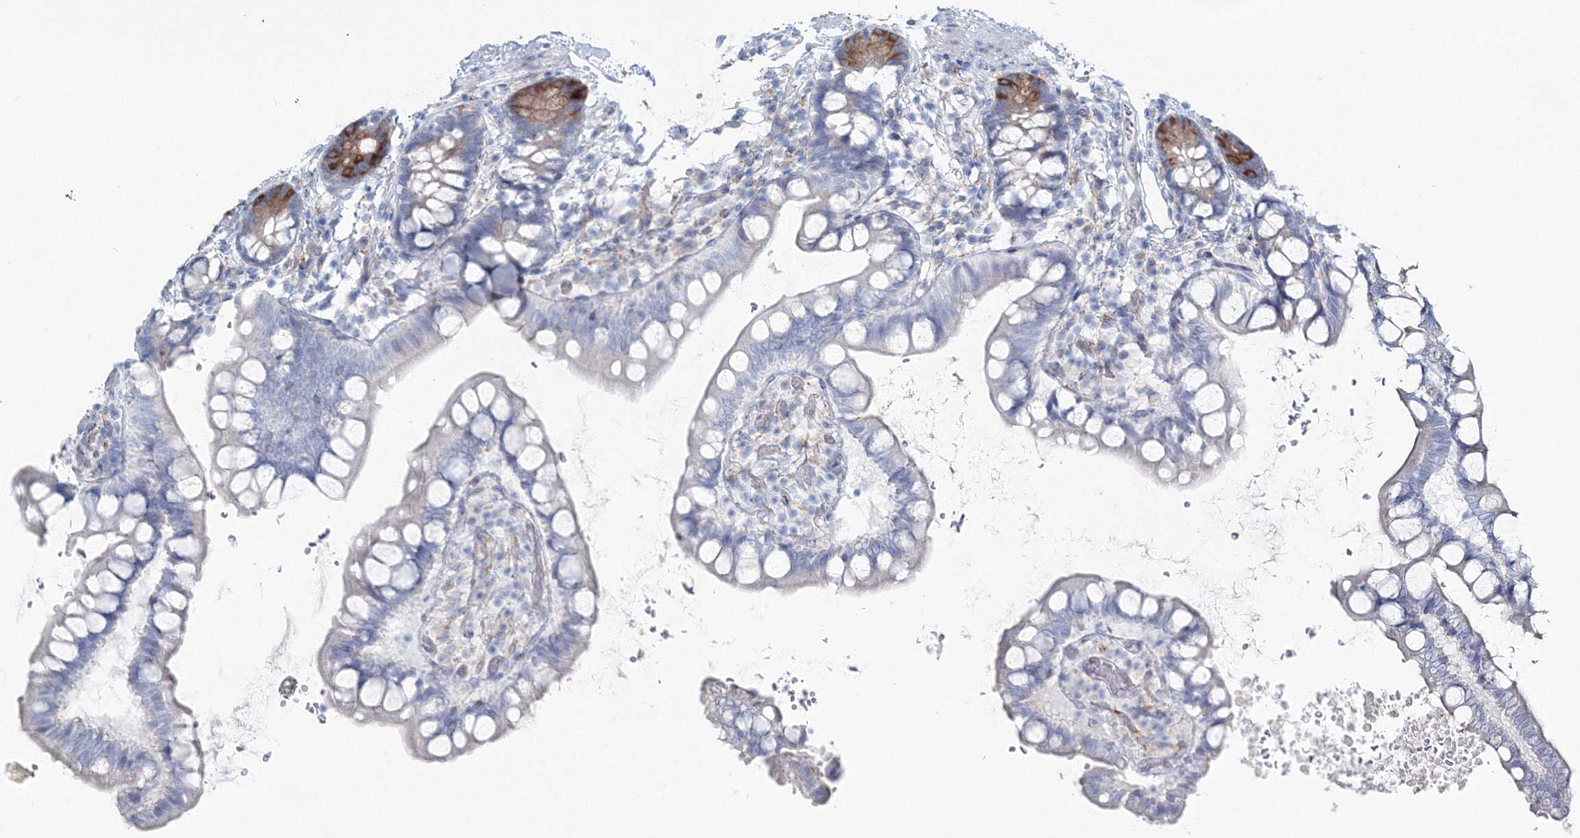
{"staining": {"intensity": "moderate", "quantity": "<25%", "location": "cytoplasmic/membranous"}, "tissue": "small intestine", "cell_type": "Glandular cells", "image_type": "normal", "snomed": [{"axis": "morphology", "description": "Normal tissue, NOS"}, {"axis": "topography", "description": "Smooth muscle"}, {"axis": "topography", "description": "Small intestine"}], "caption": "Immunohistochemistry (IHC) micrograph of normal small intestine: human small intestine stained using IHC reveals low levels of moderate protein expression localized specifically in the cytoplasmic/membranous of glandular cells, appearing as a cytoplasmic/membranous brown color.", "gene": "ENSG00000285283", "patient": {"sex": "female", "age": 84}}